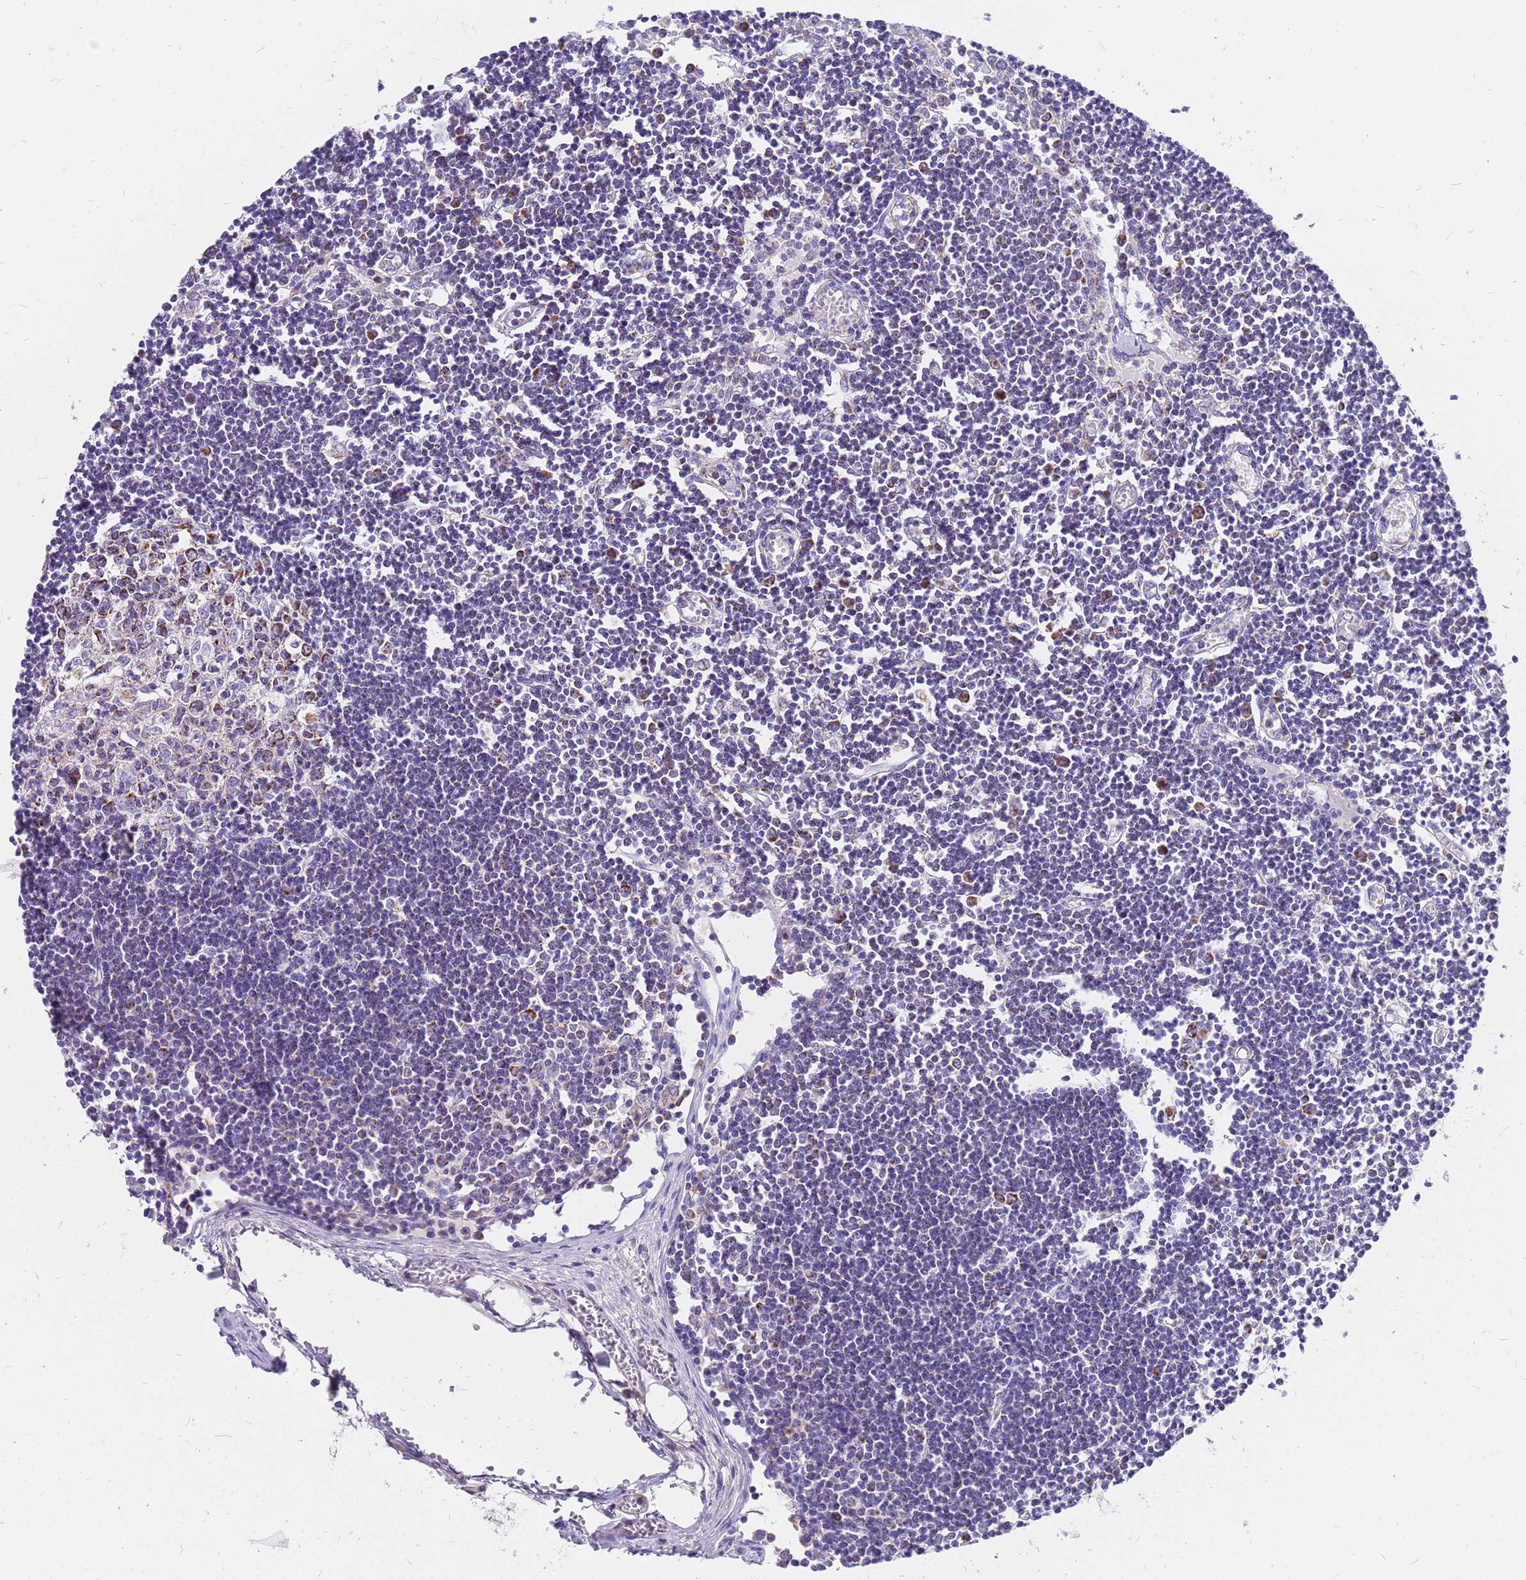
{"staining": {"intensity": "strong", "quantity": "25%-75%", "location": "cytoplasmic/membranous"}, "tissue": "lymph node", "cell_type": "Germinal center cells", "image_type": "normal", "snomed": [{"axis": "morphology", "description": "Normal tissue, NOS"}, {"axis": "topography", "description": "Lymph node"}], "caption": "Germinal center cells display high levels of strong cytoplasmic/membranous staining in about 25%-75% of cells in benign lymph node. (DAB (3,3'-diaminobenzidine) IHC, brown staining for protein, blue staining for nuclei).", "gene": "MRPS26", "patient": {"sex": "female", "age": 11}}